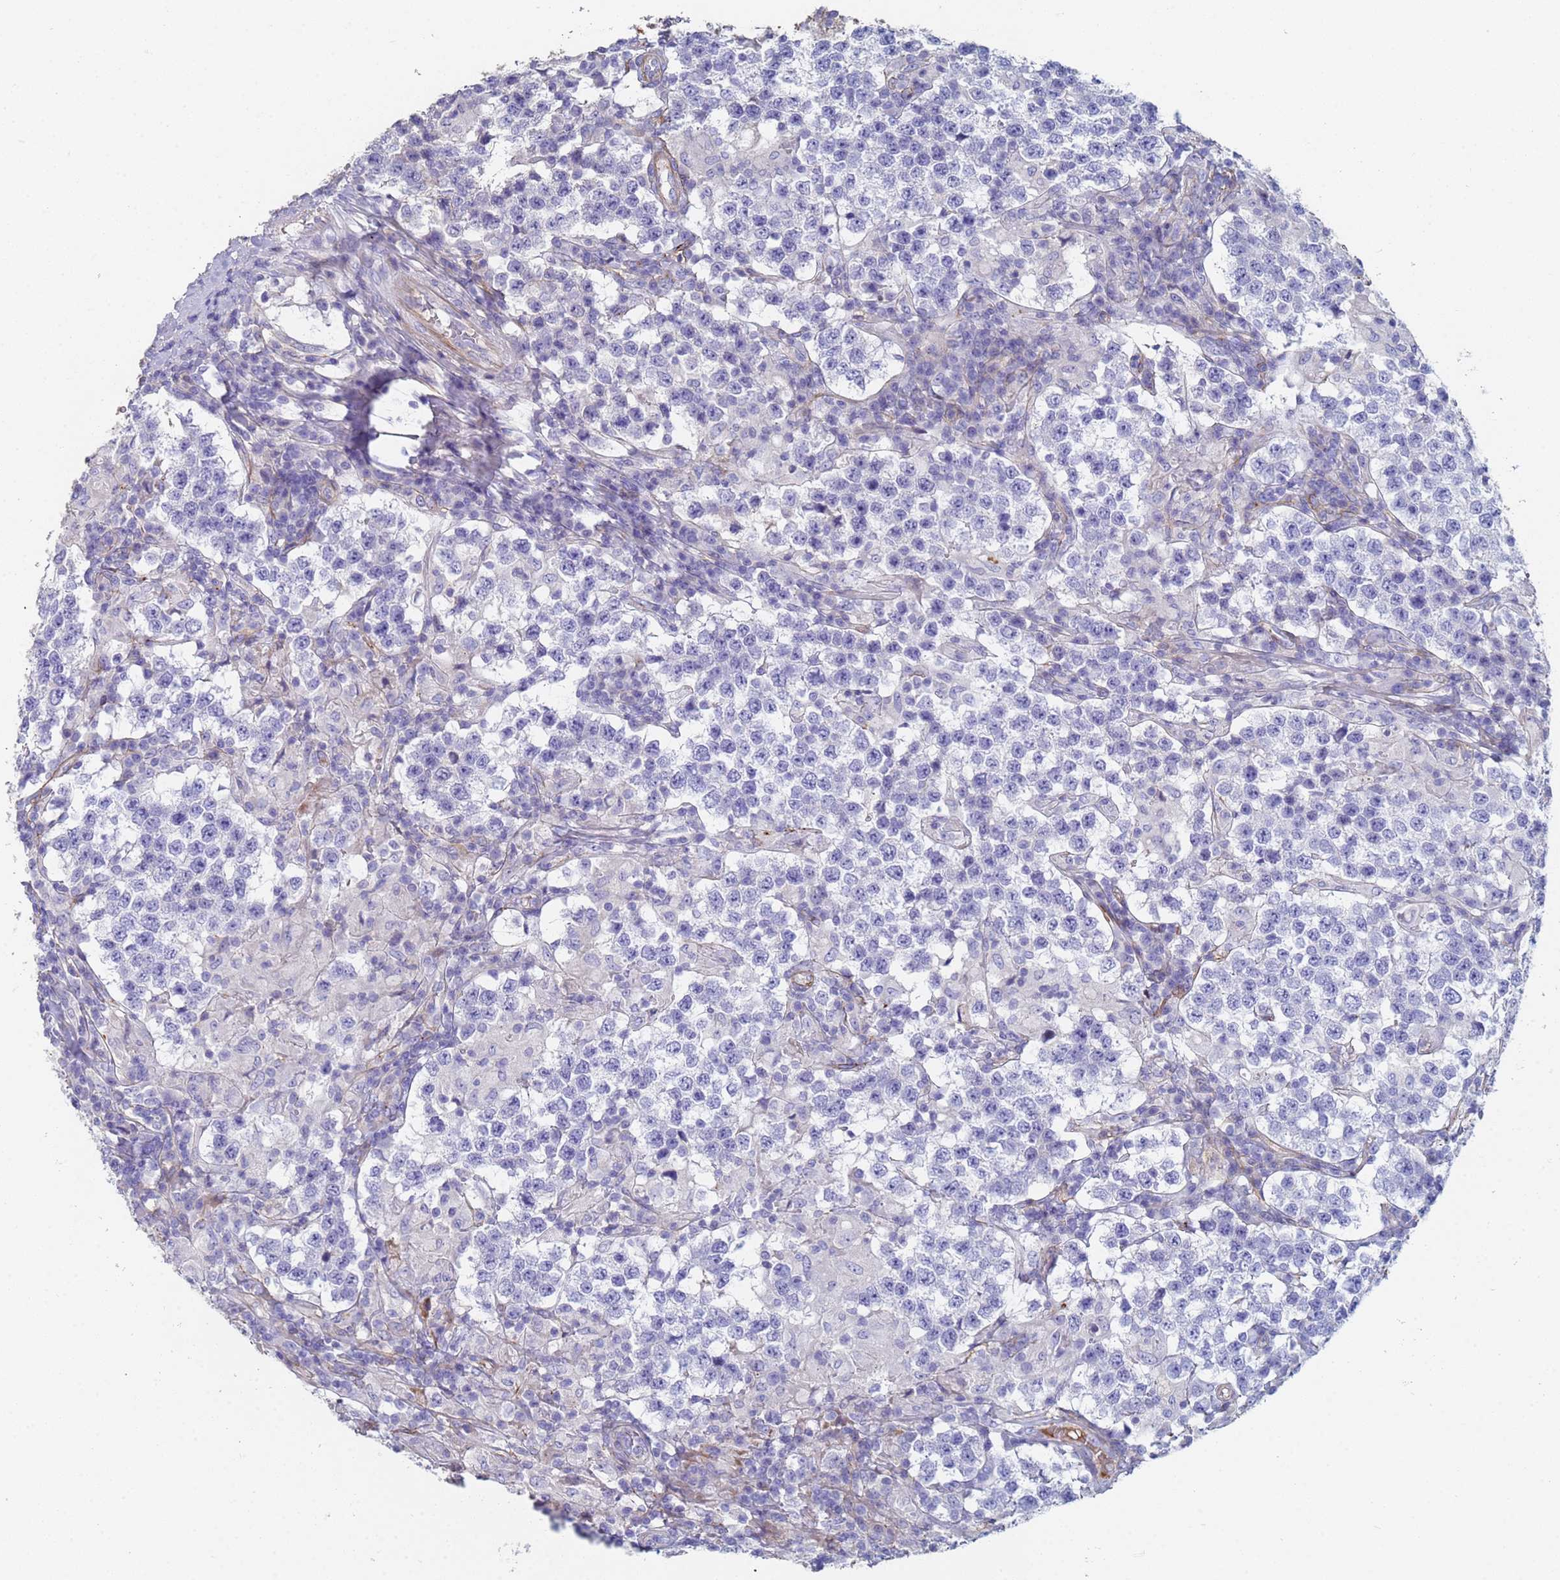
{"staining": {"intensity": "negative", "quantity": "none", "location": "none"}, "tissue": "testis cancer", "cell_type": "Tumor cells", "image_type": "cancer", "snomed": [{"axis": "morphology", "description": "Seminoma, NOS"}, {"axis": "morphology", "description": "Carcinoma, Embryonal, NOS"}, {"axis": "topography", "description": "Testis"}], "caption": "A histopathology image of human testis embryonal carcinoma is negative for staining in tumor cells. (DAB (3,3'-diaminobenzidine) immunohistochemistry (IHC), high magnification).", "gene": "ABCA8", "patient": {"sex": "male", "age": 41}}